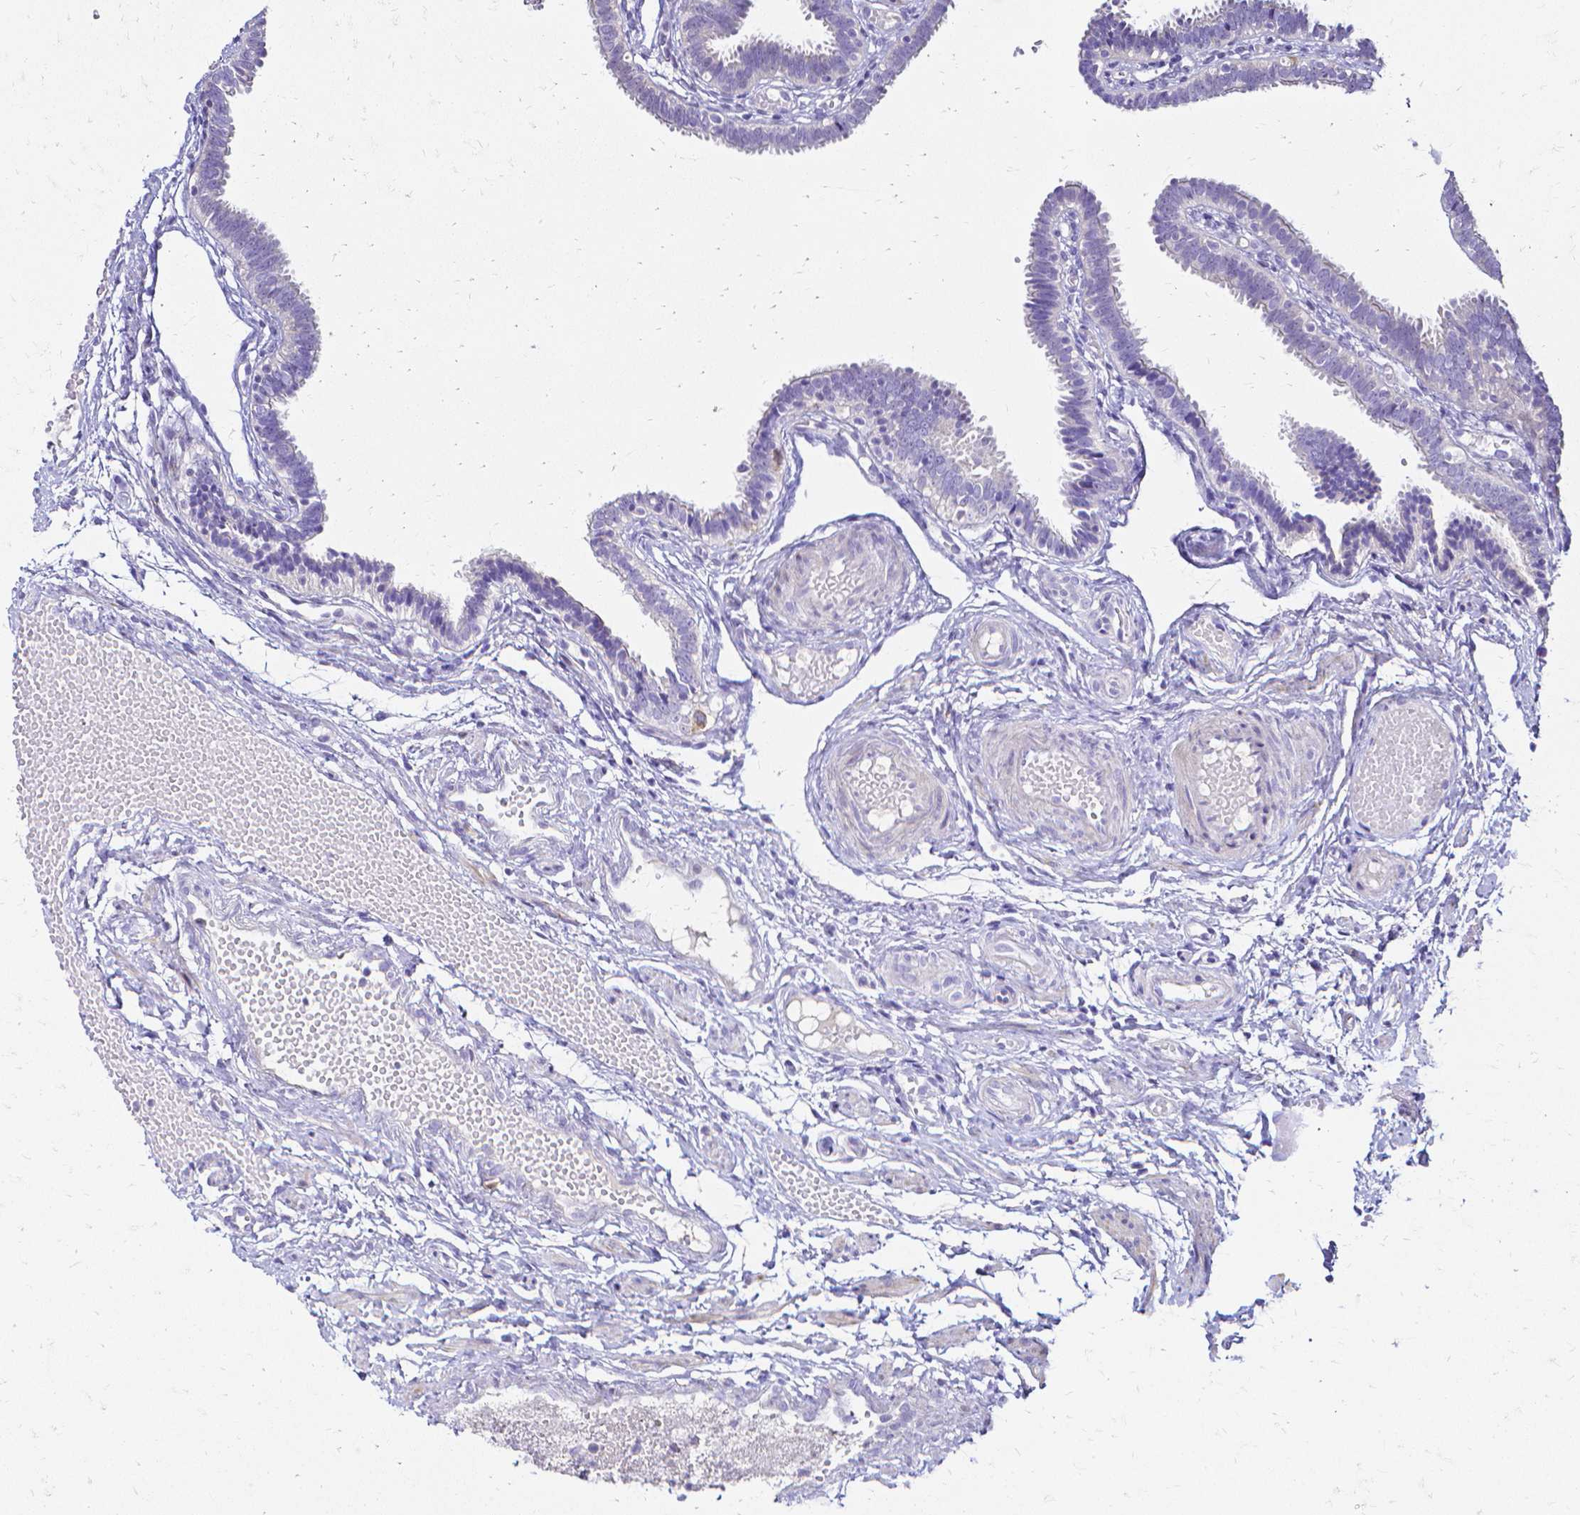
{"staining": {"intensity": "negative", "quantity": "none", "location": "none"}, "tissue": "fallopian tube", "cell_type": "Glandular cells", "image_type": "normal", "snomed": [{"axis": "morphology", "description": "Normal tissue, NOS"}, {"axis": "topography", "description": "Fallopian tube"}], "caption": "This is an immunohistochemistry photomicrograph of unremarkable fallopian tube. There is no expression in glandular cells.", "gene": "CCNB1", "patient": {"sex": "female", "age": 37}}